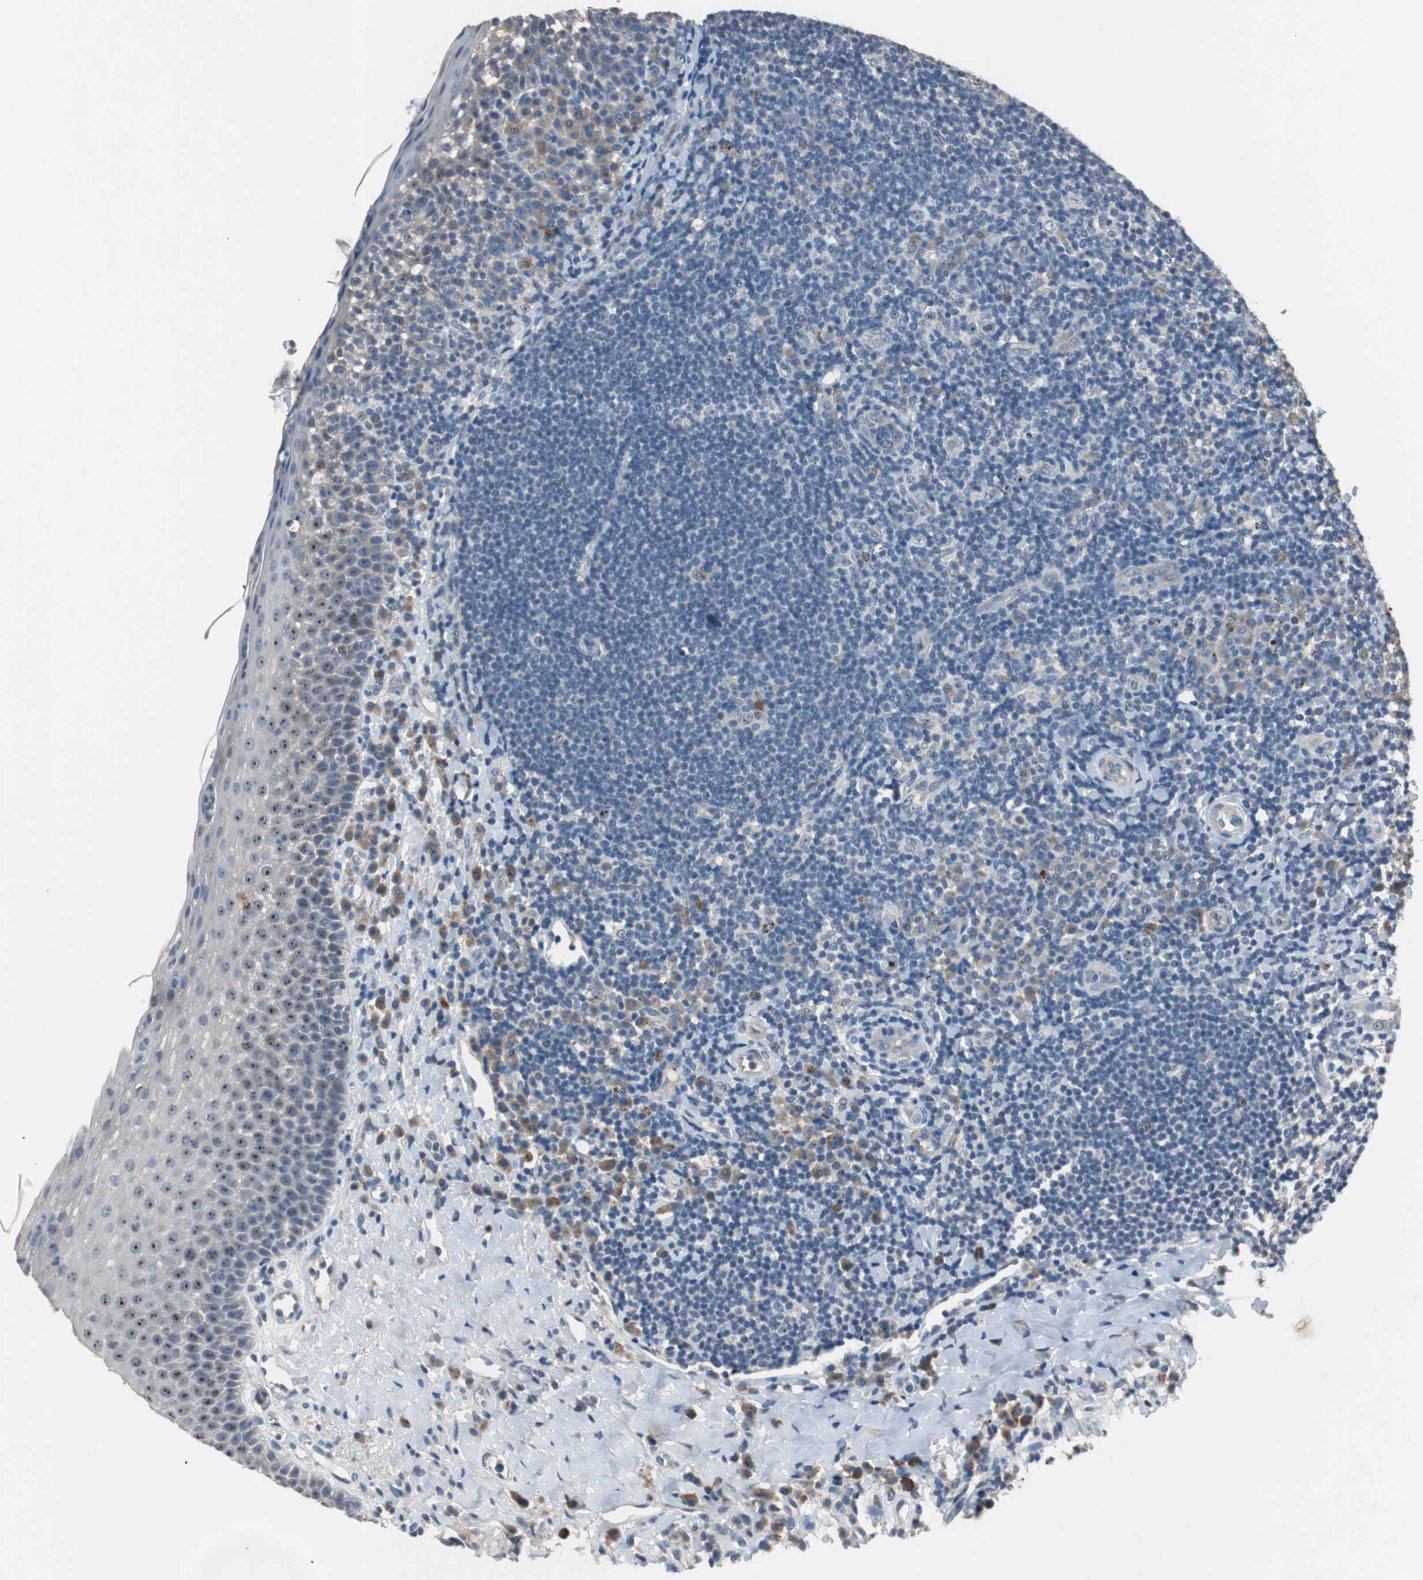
{"staining": {"intensity": "negative", "quantity": "none", "location": "none"}, "tissue": "tonsil", "cell_type": "Germinal center cells", "image_type": "normal", "snomed": [{"axis": "morphology", "description": "Normal tissue, NOS"}, {"axis": "topography", "description": "Tonsil"}], "caption": "Micrograph shows no protein expression in germinal center cells of unremarkable tonsil. (DAB (3,3'-diaminobenzidine) immunohistochemistry, high magnification).", "gene": "PCYT1B", "patient": {"sex": "male", "age": 17}}